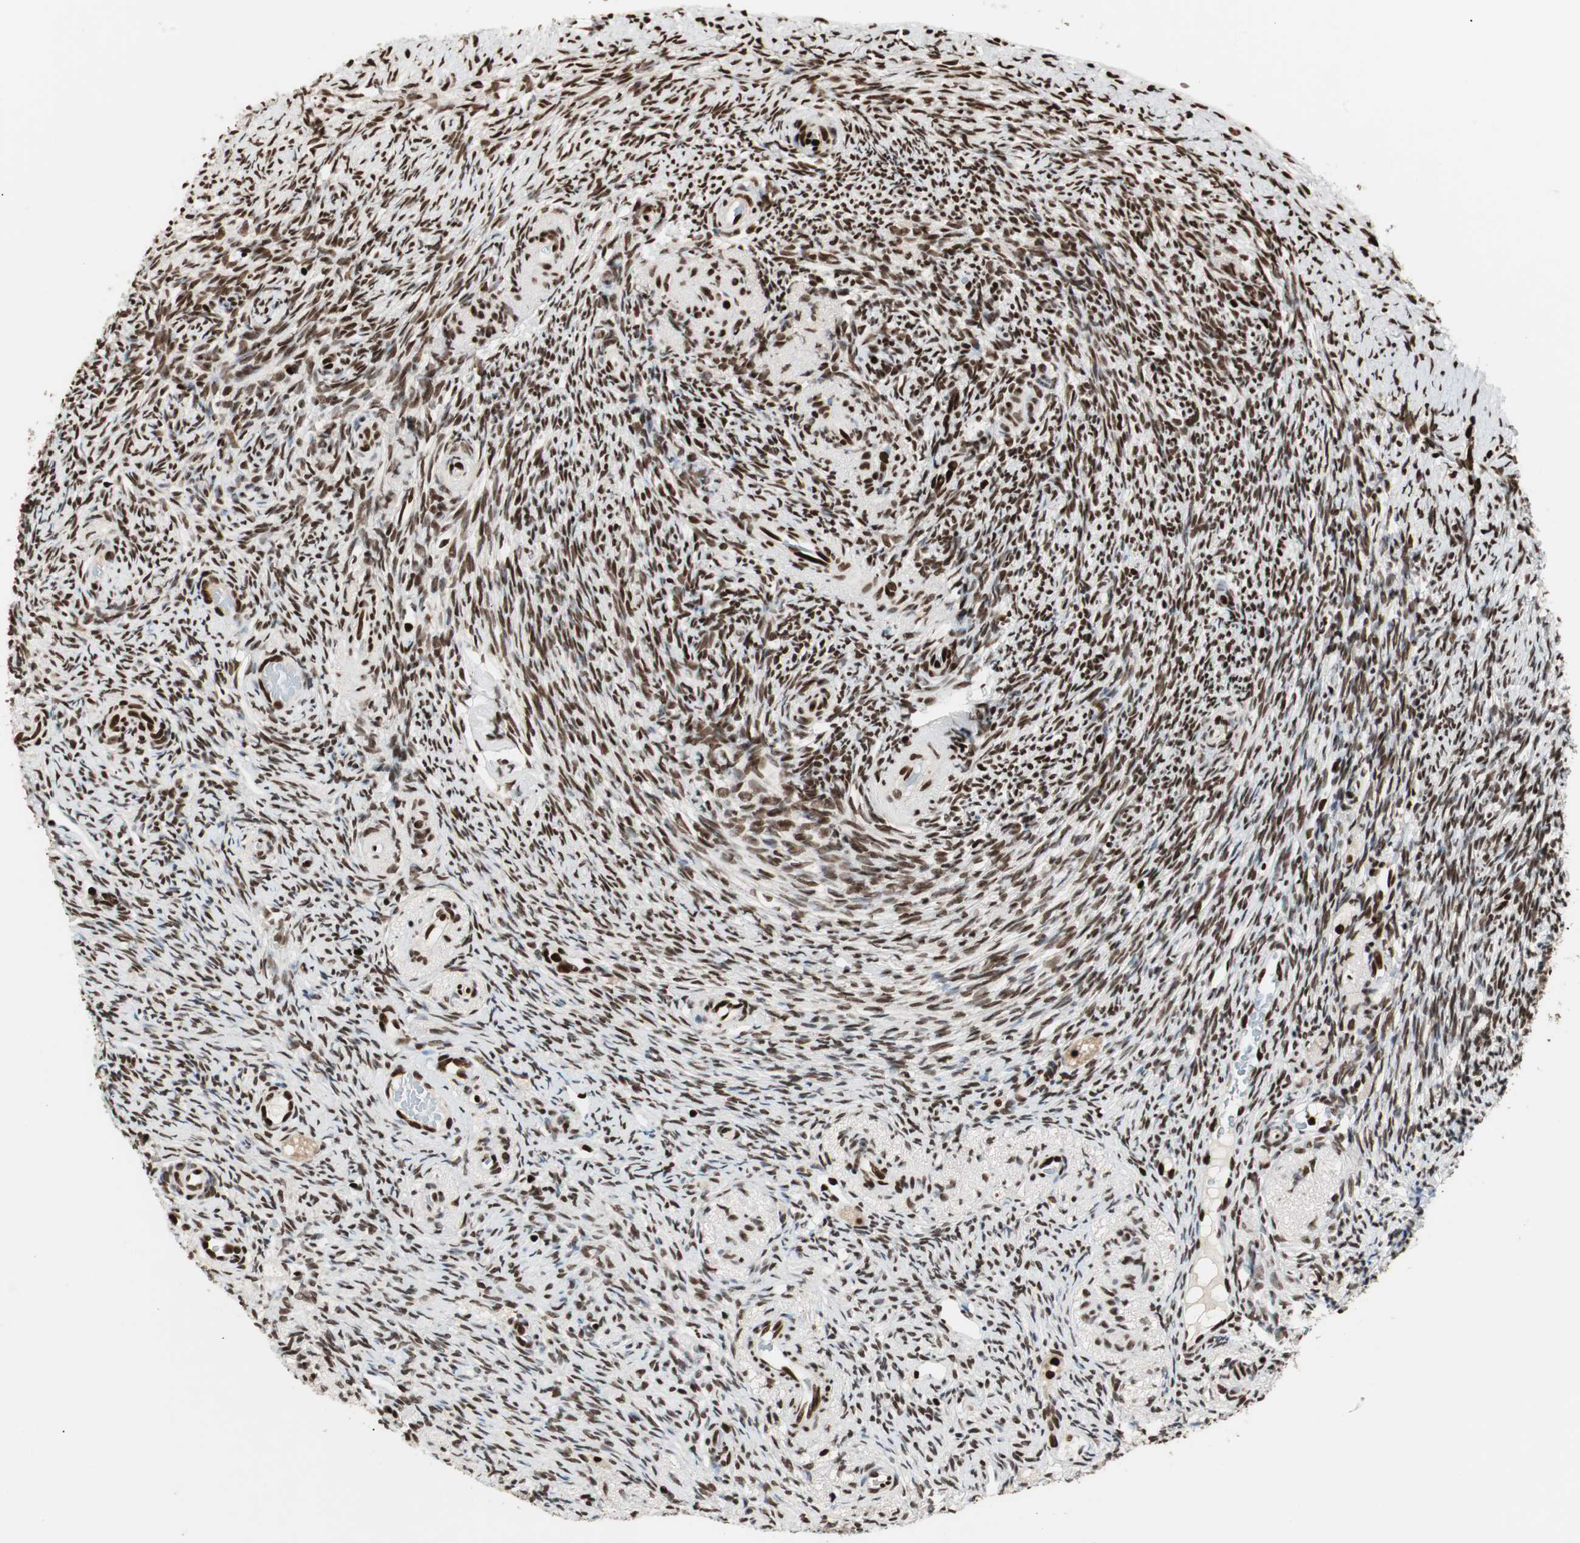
{"staining": {"intensity": "strong", "quantity": ">75%", "location": "nuclear"}, "tissue": "ovary", "cell_type": "Ovarian stroma cells", "image_type": "normal", "snomed": [{"axis": "morphology", "description": "Normal tissue, NOS"}, {"axis": "topography", "description": "Ovary"}], "caption": "The immunohistochemical stain labels strong nuclear positivity in ovarian stroma cells of normal ovary.", "gene": "MTA2", "patient": {"sex": "female", "age": 60}}